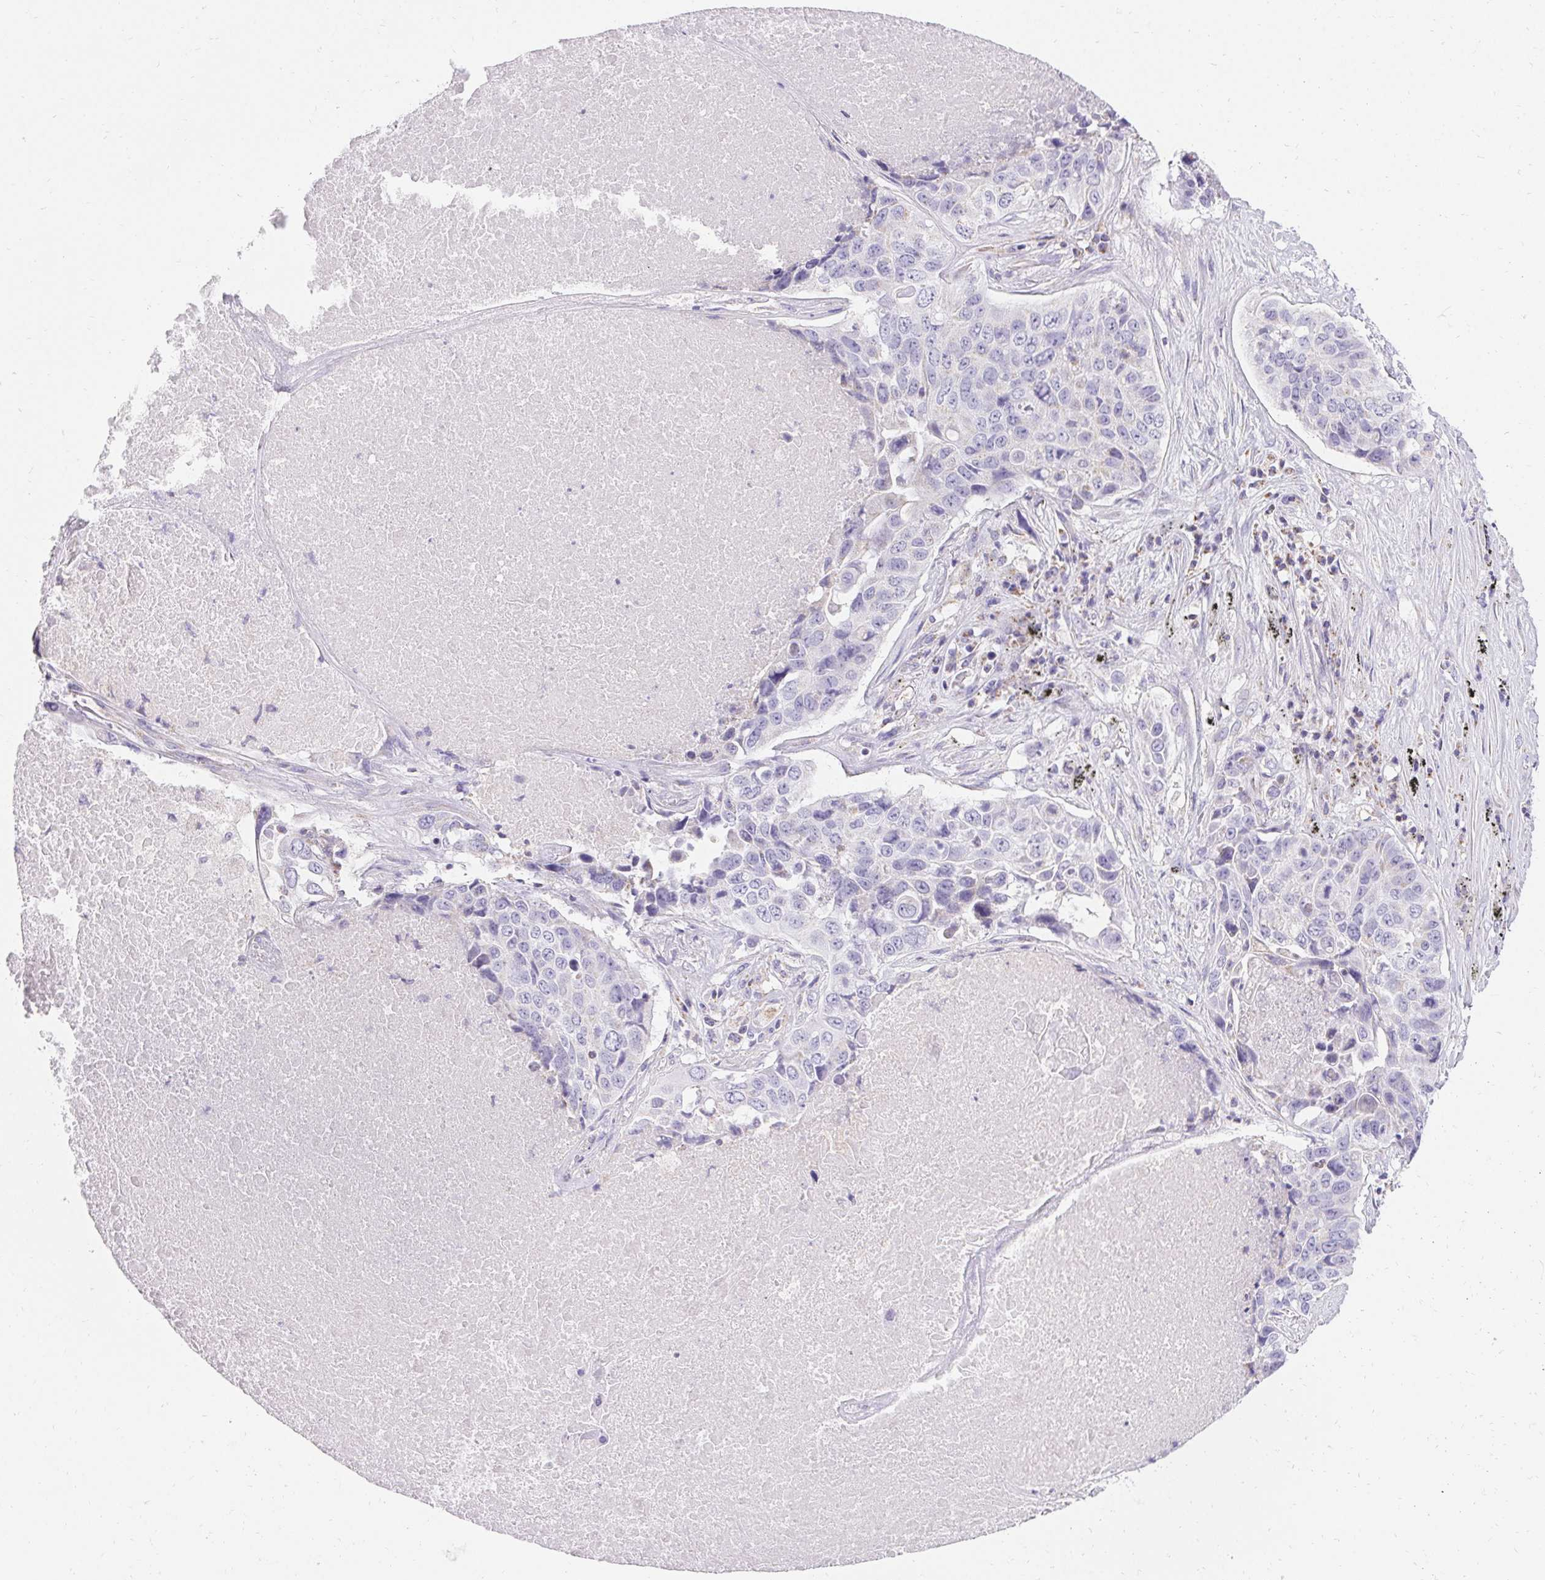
{"staining": {"intensity": "negative", "quantity": "none", "location": "none"}, "tissue": "lung cancer", "cell_type": "Tumor cells", "image_type": "cancer", "snomed": [{"axis": "morphology", "description": "Normal tissue, NOS"}, {"axis": "morphology", "description": "Squamous cell carcinoma, NOS"}, {"axis": "topography", "description": "Bronchus"}, {"axis": "topography", "description": "Lung"}], "caption": "The micrograph shows no staining of tumor cells in lung cancer (squamous cell carcinoma).", "gene": "ASGR2", "patient": {"sex": "male", "age": 64}}